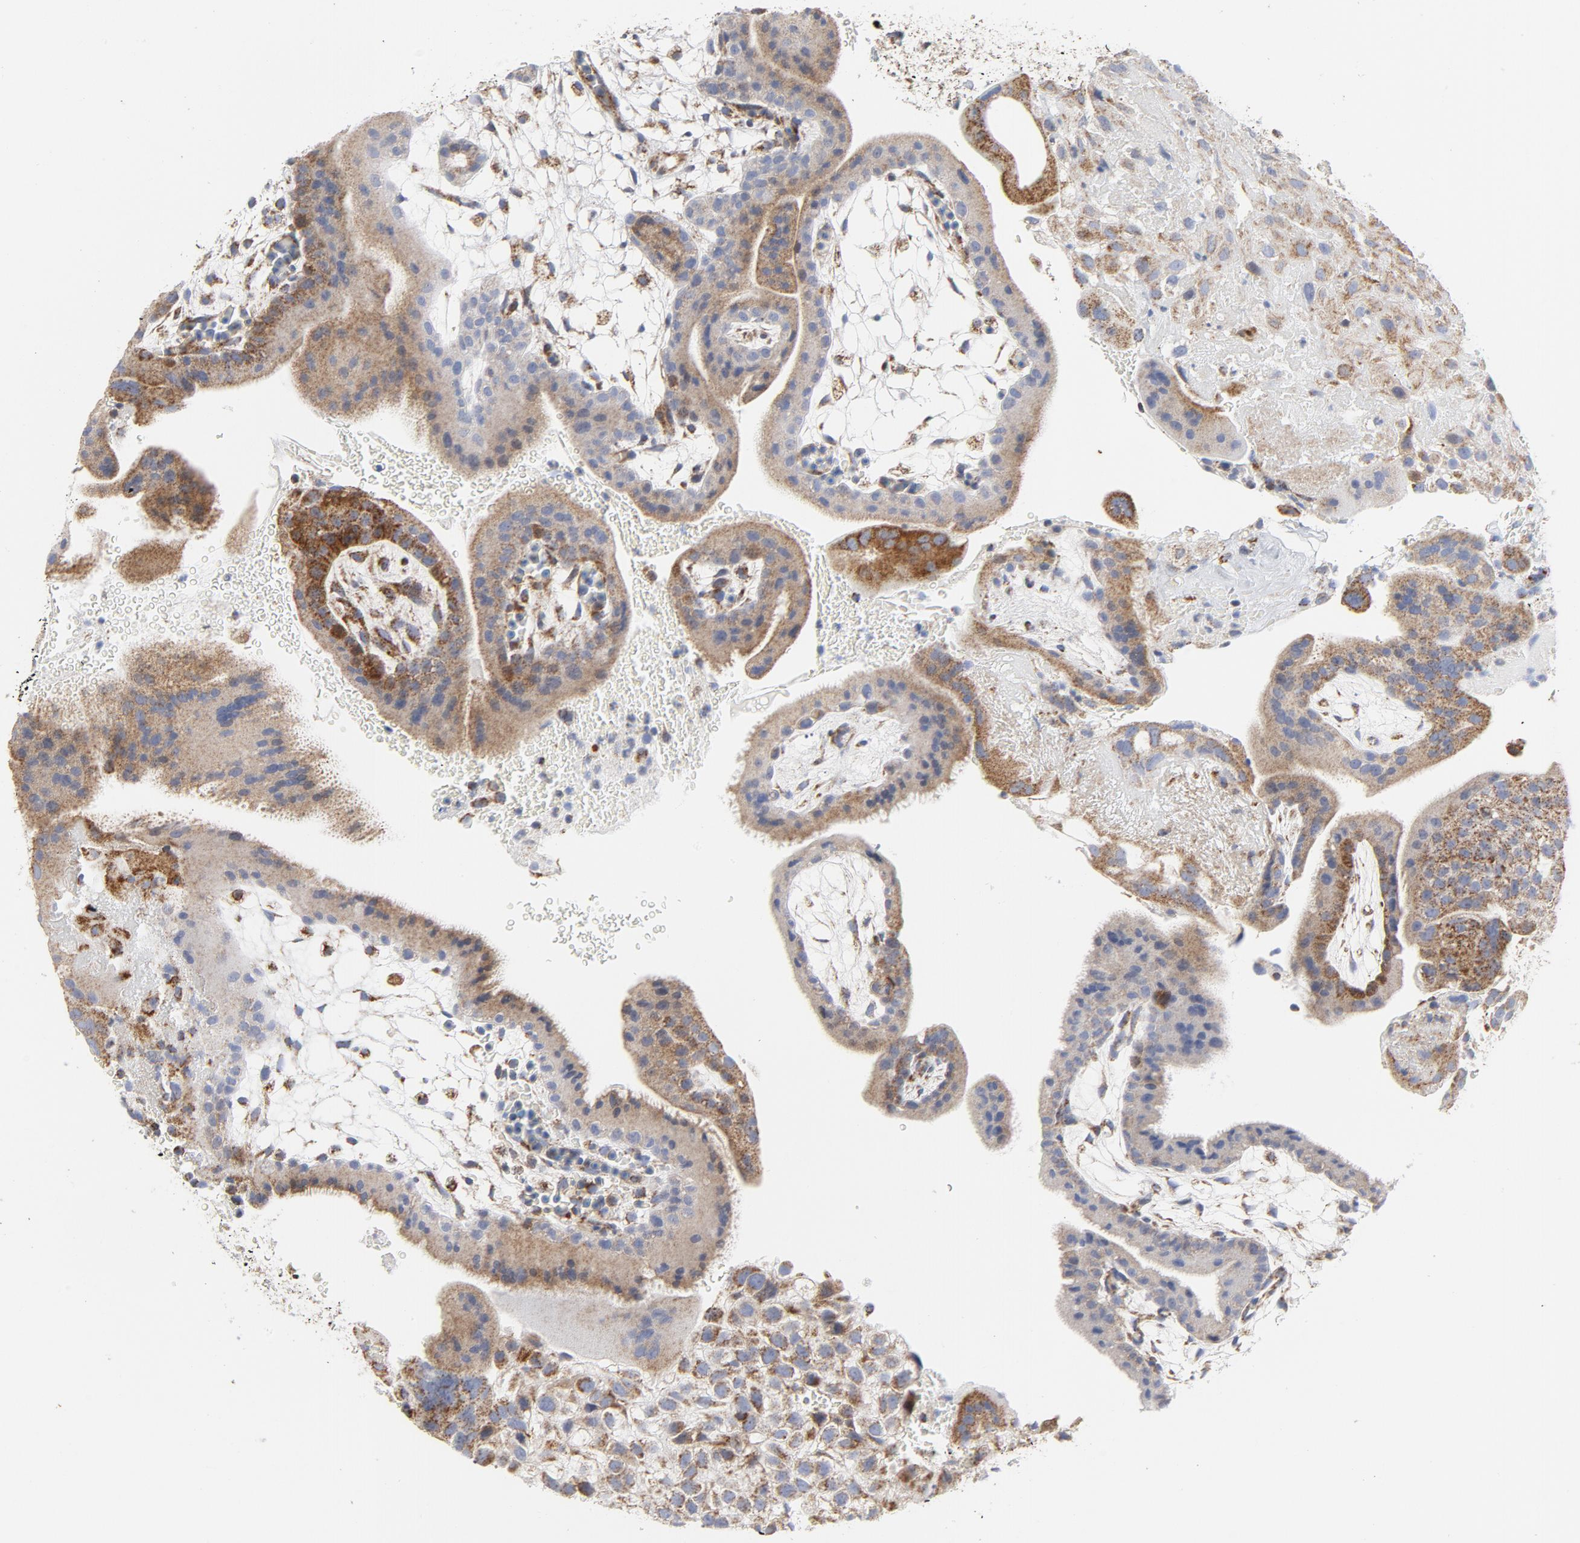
{"staining": {"intensity": "moderate", "quantity": ">75%", "location": "cytoplasmic/membranous"}, "tissue": "placenta", "cell_type": "Decidual cells", "image_type": "normal", "snomed": [{"axis": "morphology", "description": "Normal tissue, NOS"}, {"axis": "topography", "description": "Placenta"}], "caption": "Immunohistochemistry (IHC) micrograph of normal placenta: human placenta stained using immunohistochemistry reveals medium levels of moderate protein expression localized specifically in the cytoplasmic/membranous of decidual cells, appearing as a cytoplasmic/membranous brown color.", "gene": "CYCS", "patient": {"sex": "female", "age": 19}}